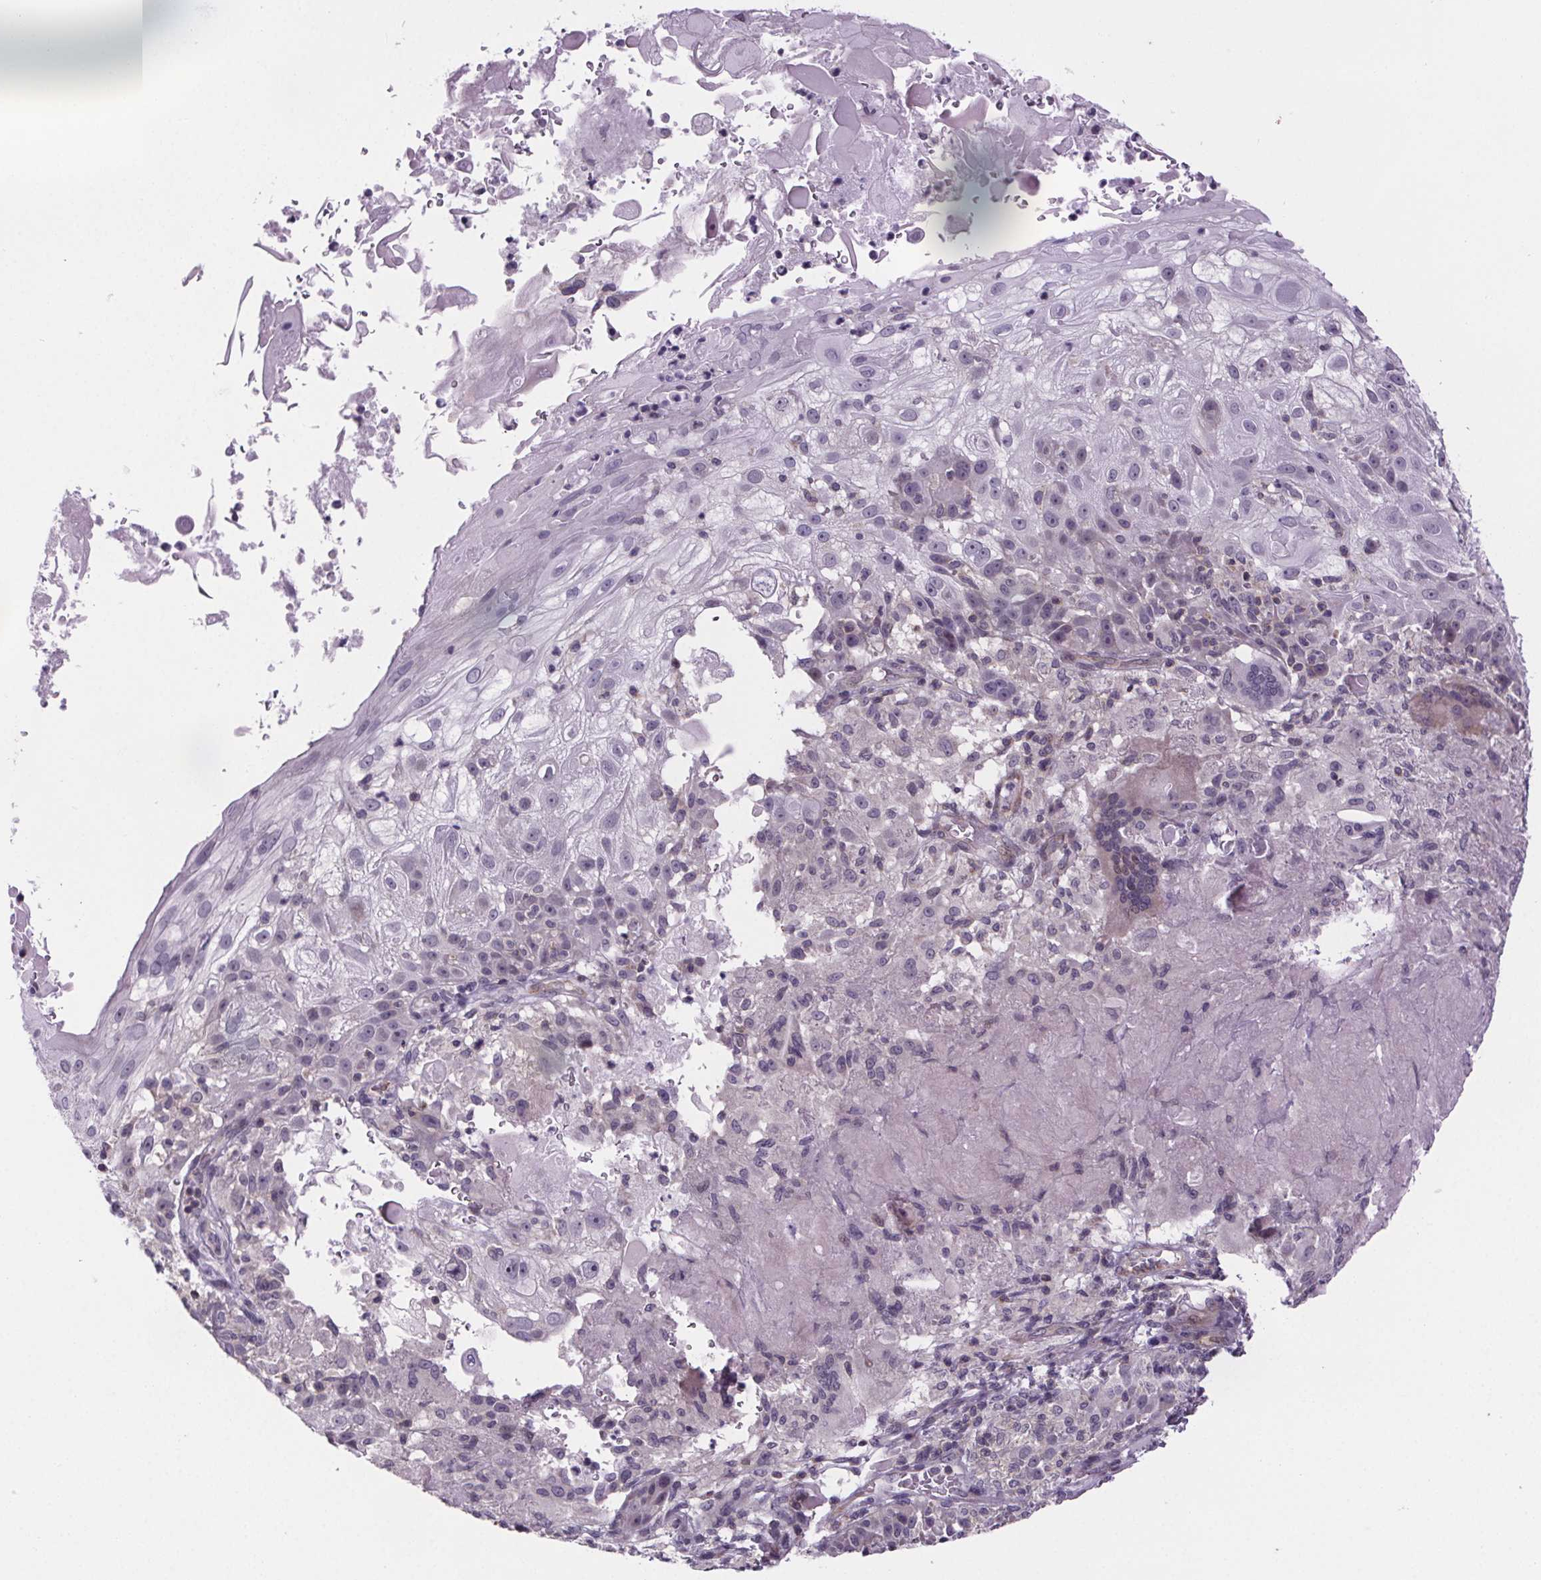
{"staining": {"intensity": "negative", "quantity": "none", "location": "none"}, "tissue": "skin cancer", "cell_type": "Tumor cells", "image_type": "cancer", "snomed": [{"axis": "morphology", "description": "Normal tissue, NOS"}, {"axis": "morphology", "description": "Squamous cell carcinoma, NOS"}, {"axis": "topography", "description": "Skin"}], "caption": "A histopathology image of skin cancer stained for a protein exhibits no brown staining in tumor cells.", "gene": "TTC12", "patient": {"sex": "female", "age": 83}}